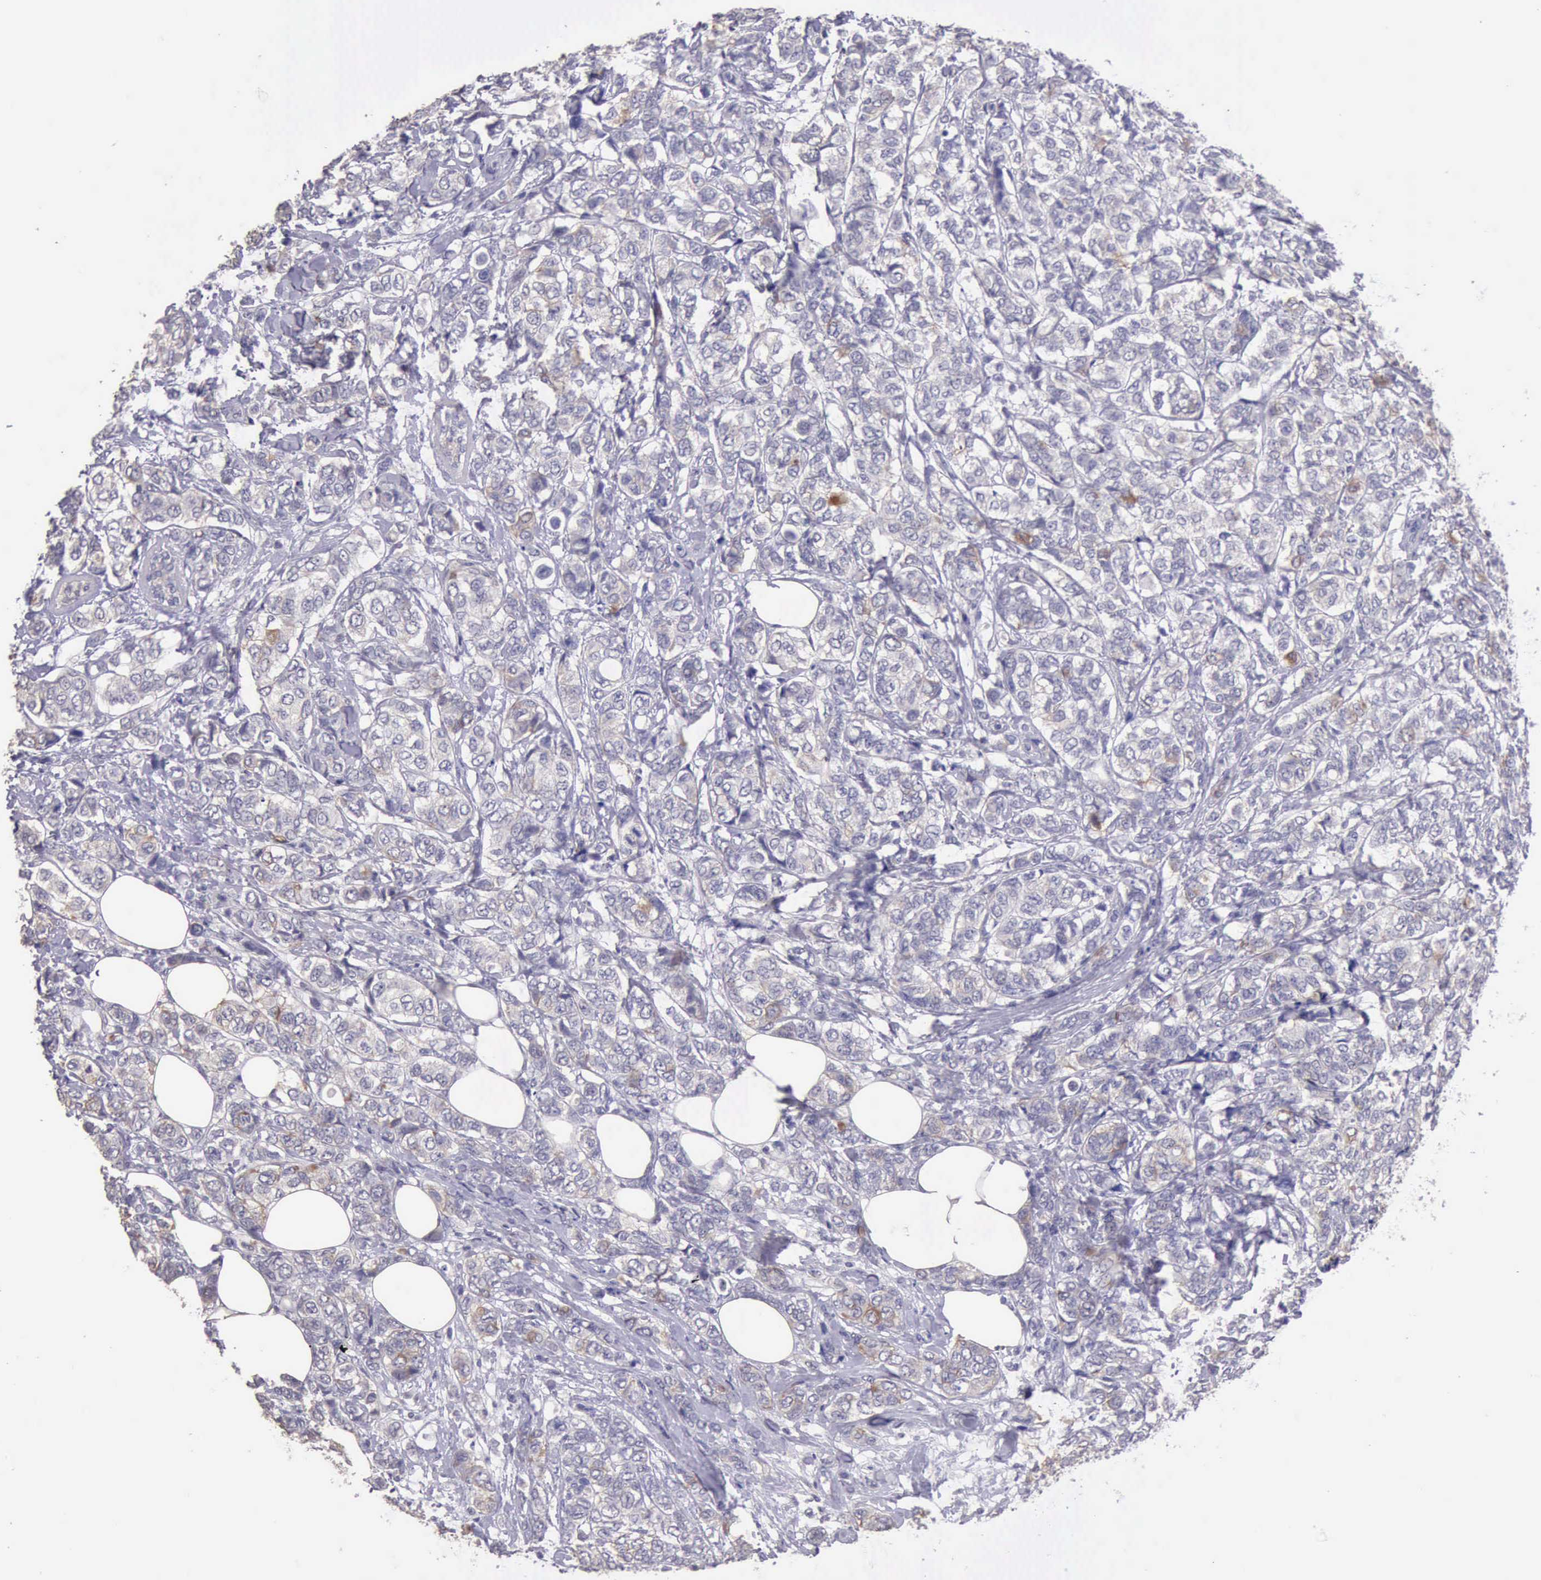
{"staining": {"intensity": "weak", "quantity": "25%-75%", "location": "cytoplasmic/membranous"}, "tissue": "breast cancer", "cell_type": "Tumor cells", "image_type": "cancer", "snomed": [{"axis": "morphology", "description": "Lobular carcinoma"}, {"axis": "topography", "description": "Breast"}], "caption": "The immunohistochemical stain shows weak cytoplasmic/membranous staining in tumor cells of lobular carcinoma (breast) tissue.", "gene": "KCND1", "patient": {"sex": "female", "age": 60}}